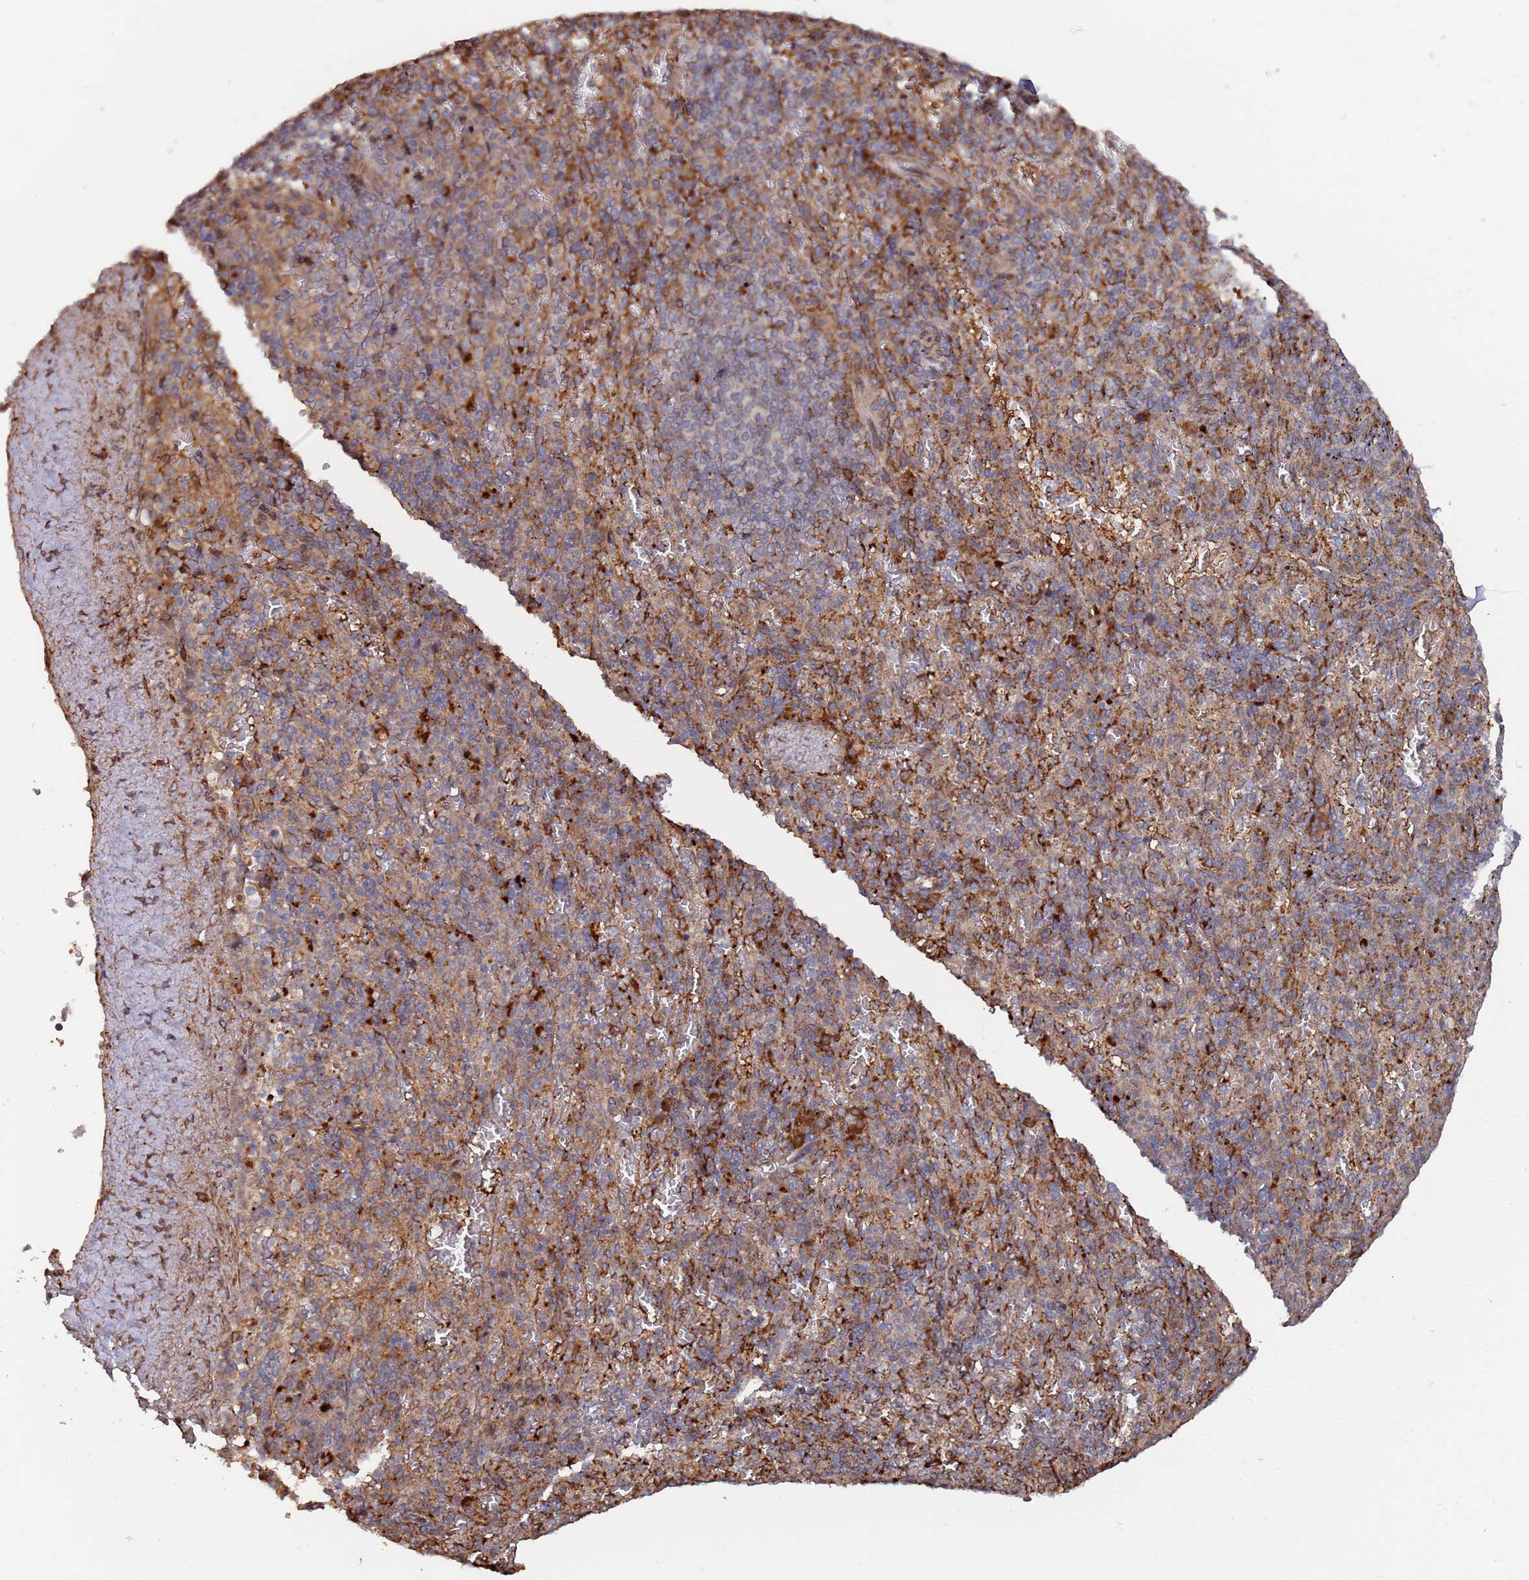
{"staining": {"intensity": "moderate", "quantity": "<25%", "location": "cytoplasmic/membranous"}, "tissue": "spleen", "cell_type": "Cells in red pulp", "image_type": "normal", "snomed": [{"axis": "morphology", "description": "Normal tissue, NOS"}, {"axis": "topography", "description": "Spleen"}], "caption": "Human spleen stained with a brown dye shows moderate cytoplasmic/membranous positive staining in approximately <25% of cells in red pulp.", "gene": "LACC1", "patient": {"sex": "female", "age": 74}}